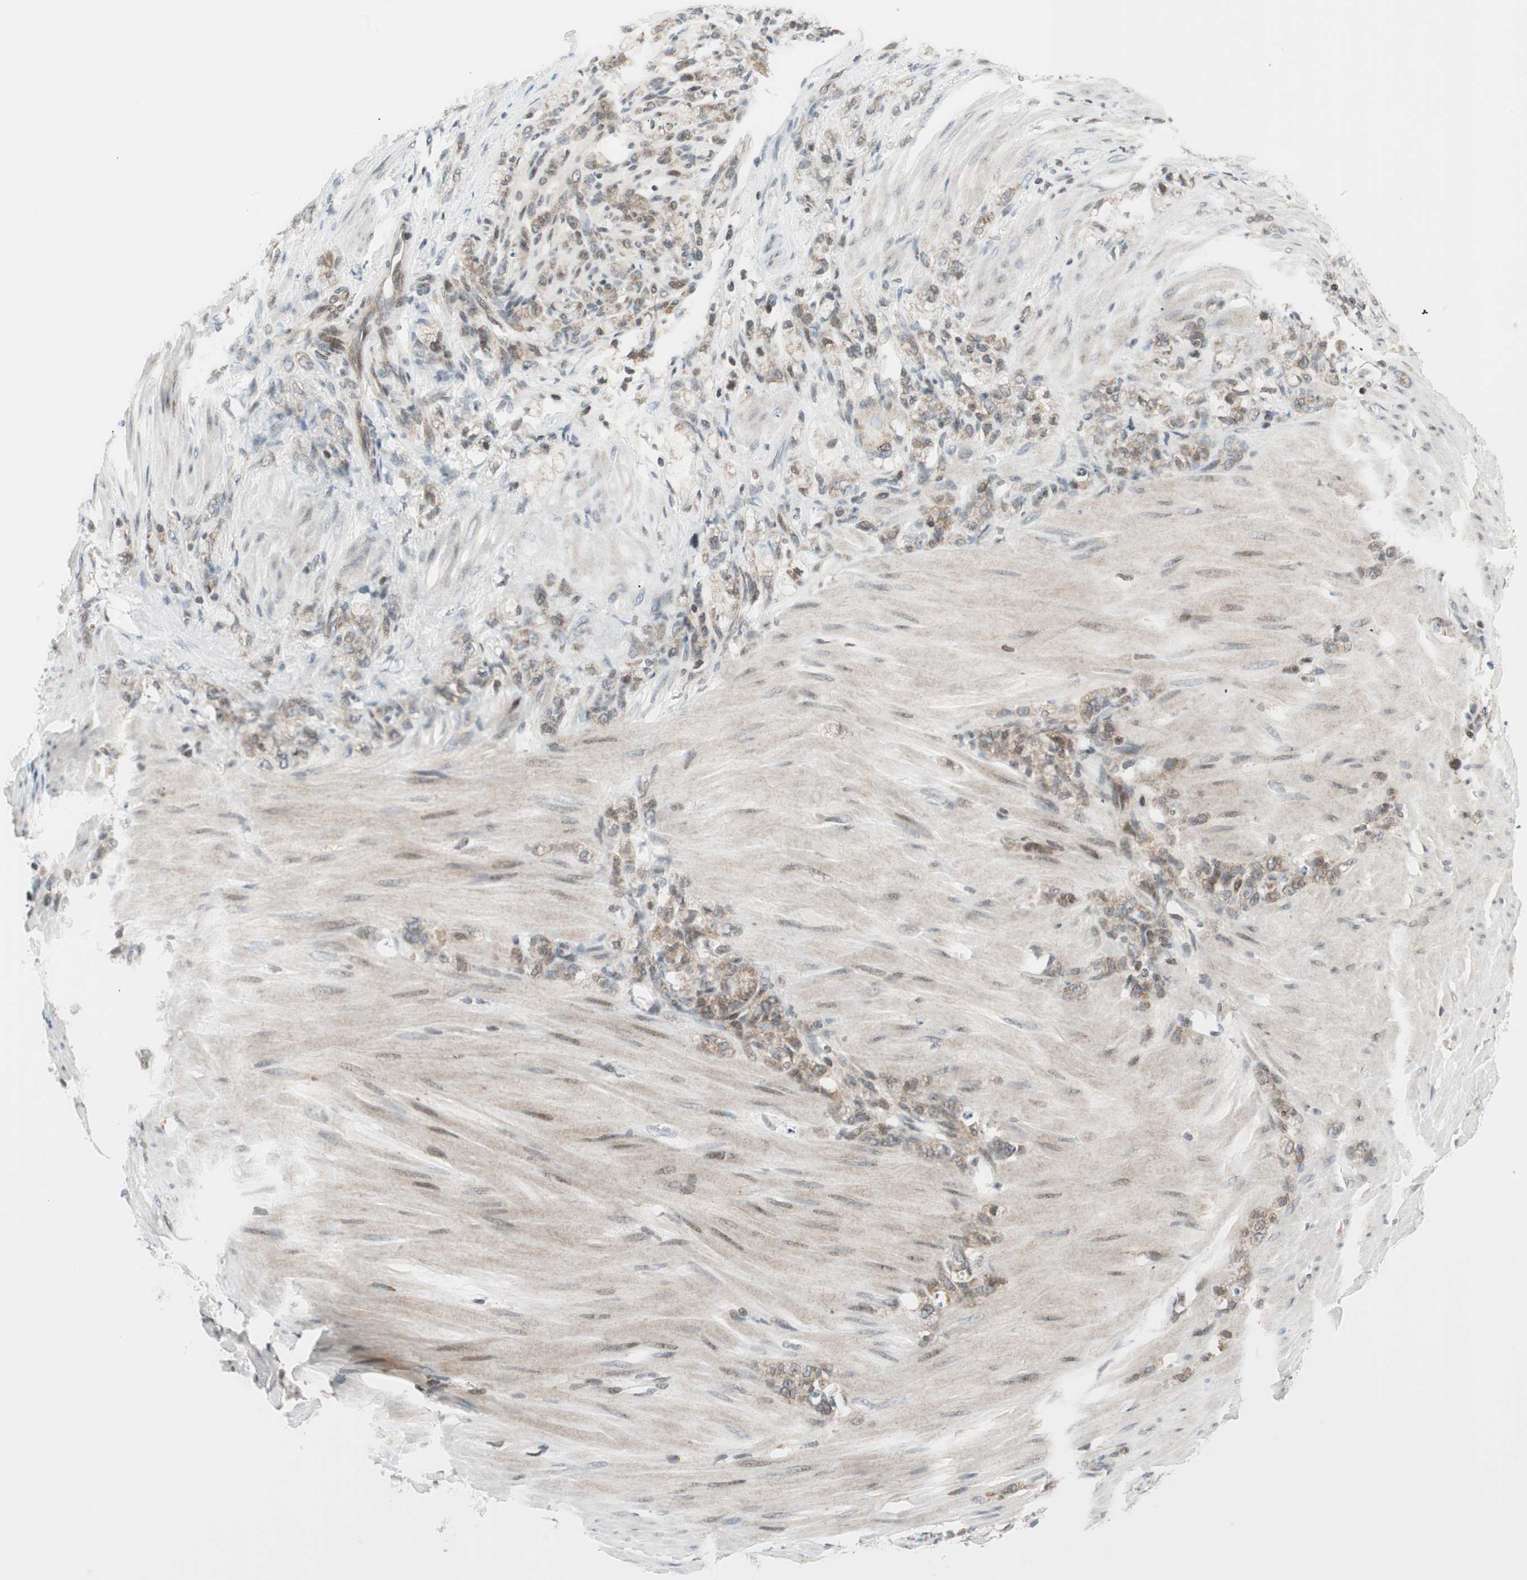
{"staining": {"intensity": "weak", "quantity": ">75%", "location": "cytoplasmic/membranous"}, "tissue": "stomach cancer", "cell_type": "Tumor cells", "image_type": "cancer", "snomed": [{"axis": "morphology", "description": "Adenocarcinoma, NOS"}, {"axis": "topography", "description": "Stomach"}], "caption": "This photomicrograph shows adenocarcinoma (stomach) stained with IHC to label a protein in brown. The cytoplasmic/membranous of tumor cells show weak positivity for the protein. Nuclei are counter-stained blue.", "gene": "TPT1", "patient": {"sex": "male", "age": 82}}